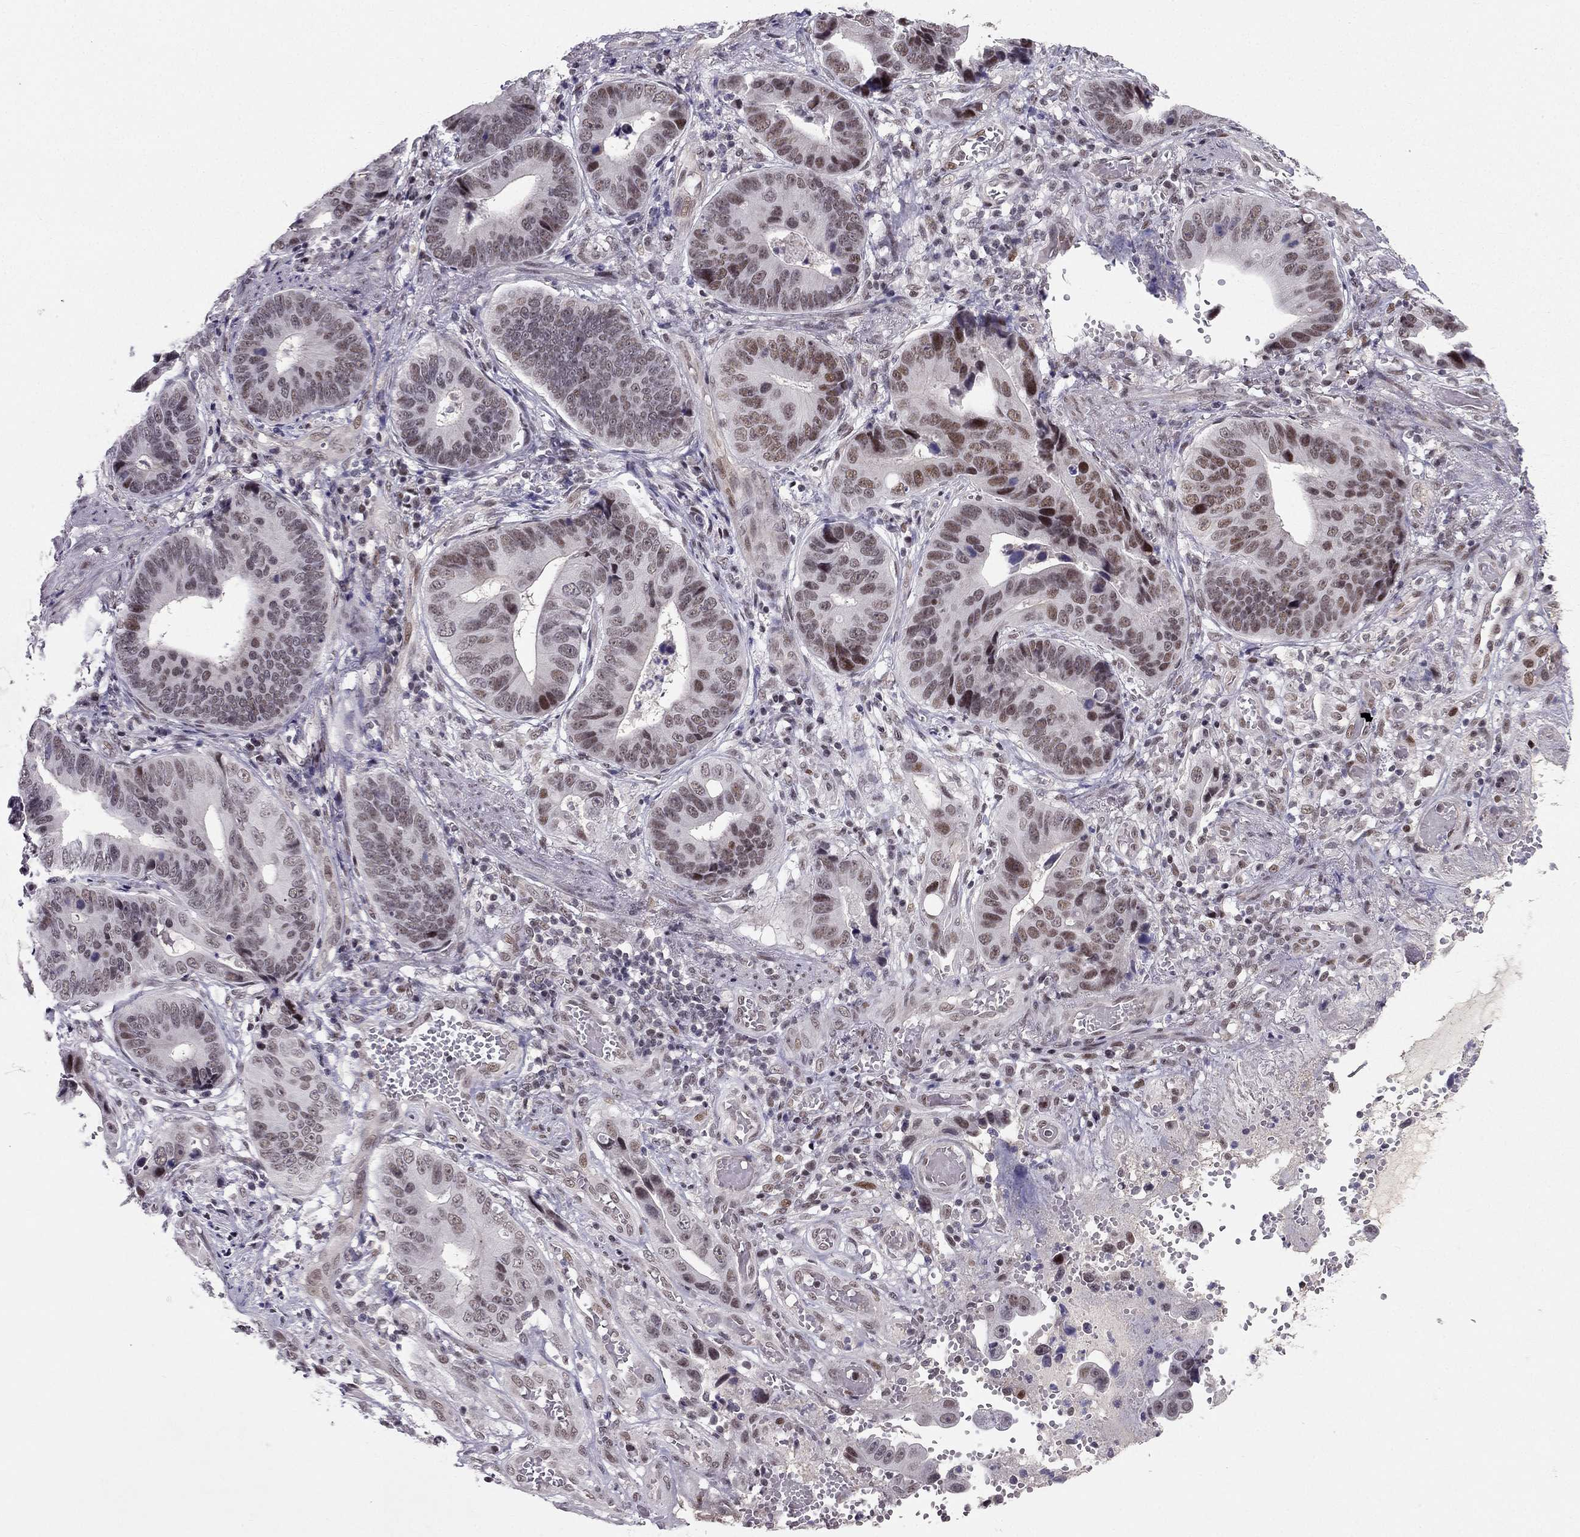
{"staining": {"intensity": "weak", "quantity": "<25%", "location": "nuclear"}, "tissue": "stomach cancer", "cell_type": "Tumor cells", "image_type": "cancer", "snomed": [{"axis": "morphology", "description": "Adenocarcinoma, NOS"}, {"axis": "topography", "description": "Stomach"}], "caption": "IHC image of neoplastic tissue: human adenocarcinoma (stomach) stained with DAB (3,3'-diaminobenzidine) exhibits no significant protein positivity in tumor cells.", "gene": "RPRD2", "patient": {"sex": "male", "age": 84}}